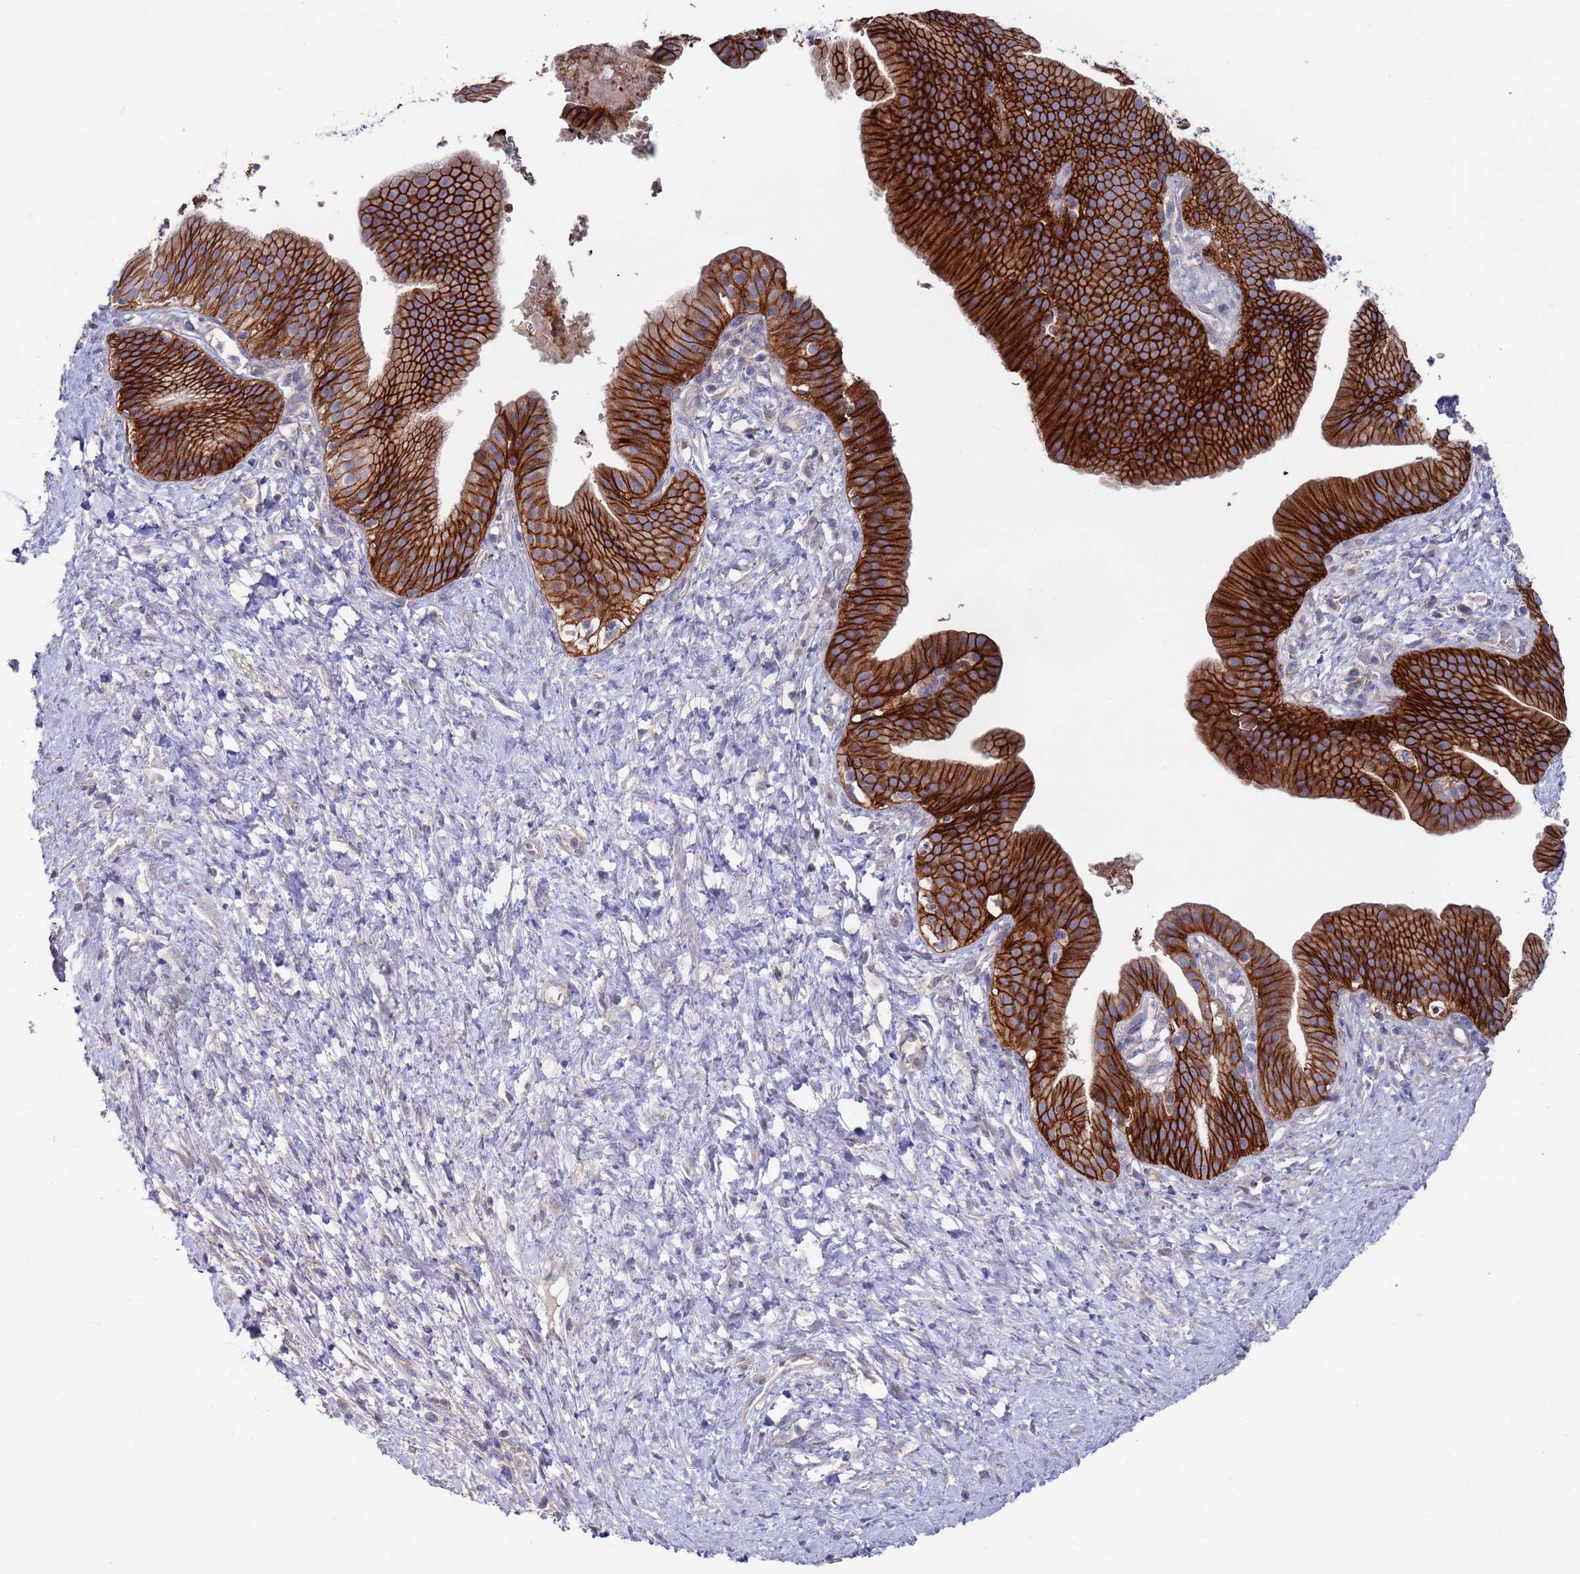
{"staining": {"intensity": "strong", "quantity": ">75%", "location": "cytoplasmic/membranous"}, "tissue": "pancreatic cancer", "cell_type": "Tumor cells", "image_type": "cancer", "snomed": [{"axis": "morphology", "description": "Adenocarcinoma, NOS"}, {"axis": "topography", "description": "Pancreas"}], "caption": "Pancreatic cancer (adenocarcinoma) was stained to show a protein in brown. There is high levels of strong cytoplasmic/membranous staining in approximately >75% of tumor cells.", "gene": "KRTCAP3", "patient": {"sex": "male", "age": 68}}